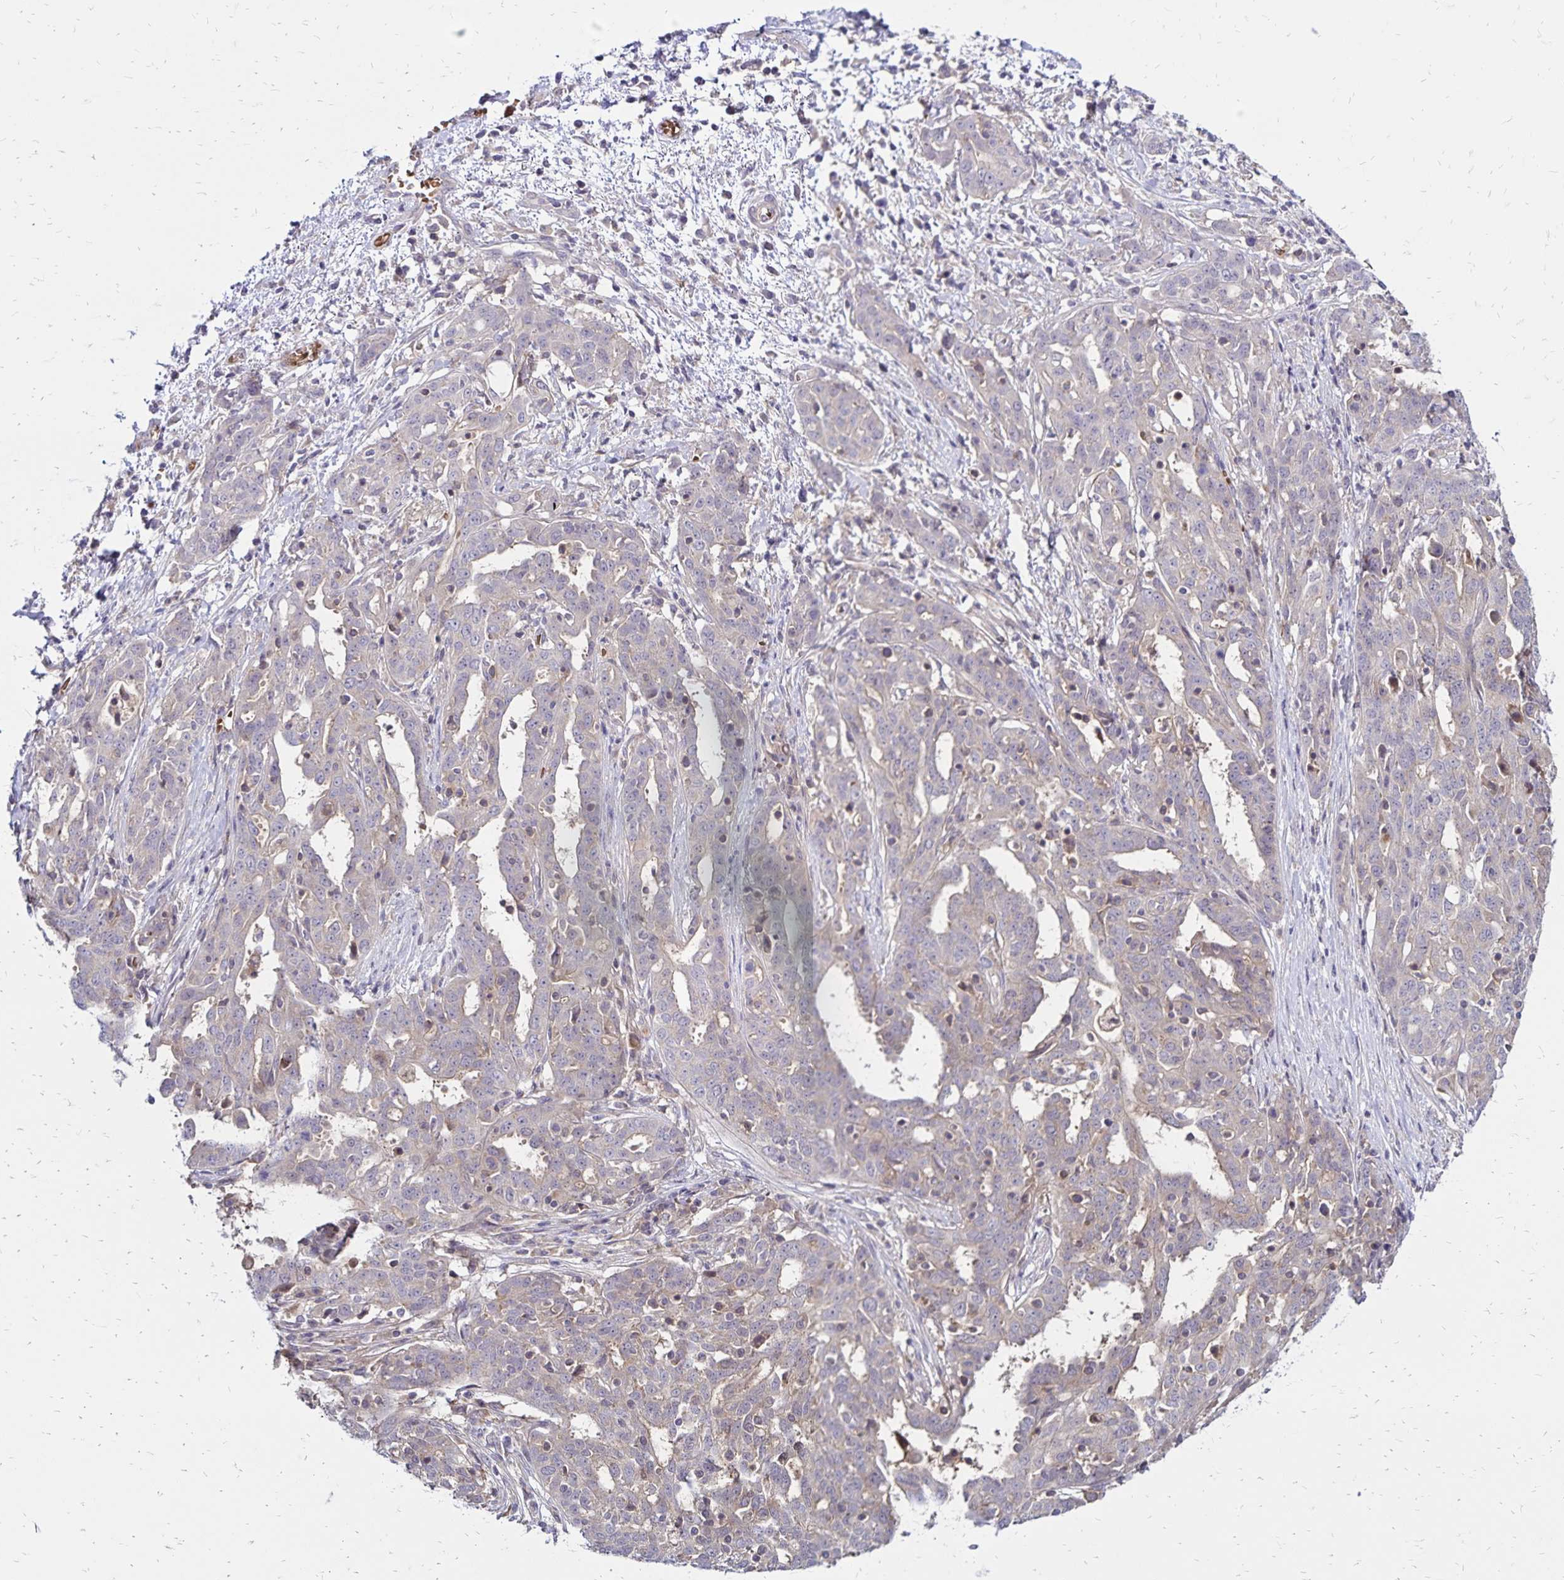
{"staining": {"intensity": "weak", "quantity": "25%-75%", "location": "cytoplasmic/membranous"}, "tissue": "ovarian cancer", "cell_type": "Tumor cells", "image_type": "cancer", "snomed": [{"axis": "morphology", "description": "Cystadenocarcinoma, serous, NOS"}, {"axis": "topography", "description": "Ovary"}], "caption": "Immunohistochemical staining of human ovarian cancer (serous cystadenocarcinoma) exhibits weak cytoplasmic/membranous protein positivity in about 25%-75% of tumor cells.", "gene": "FSD1", "patient": {"sex": "female", "age": 67}}